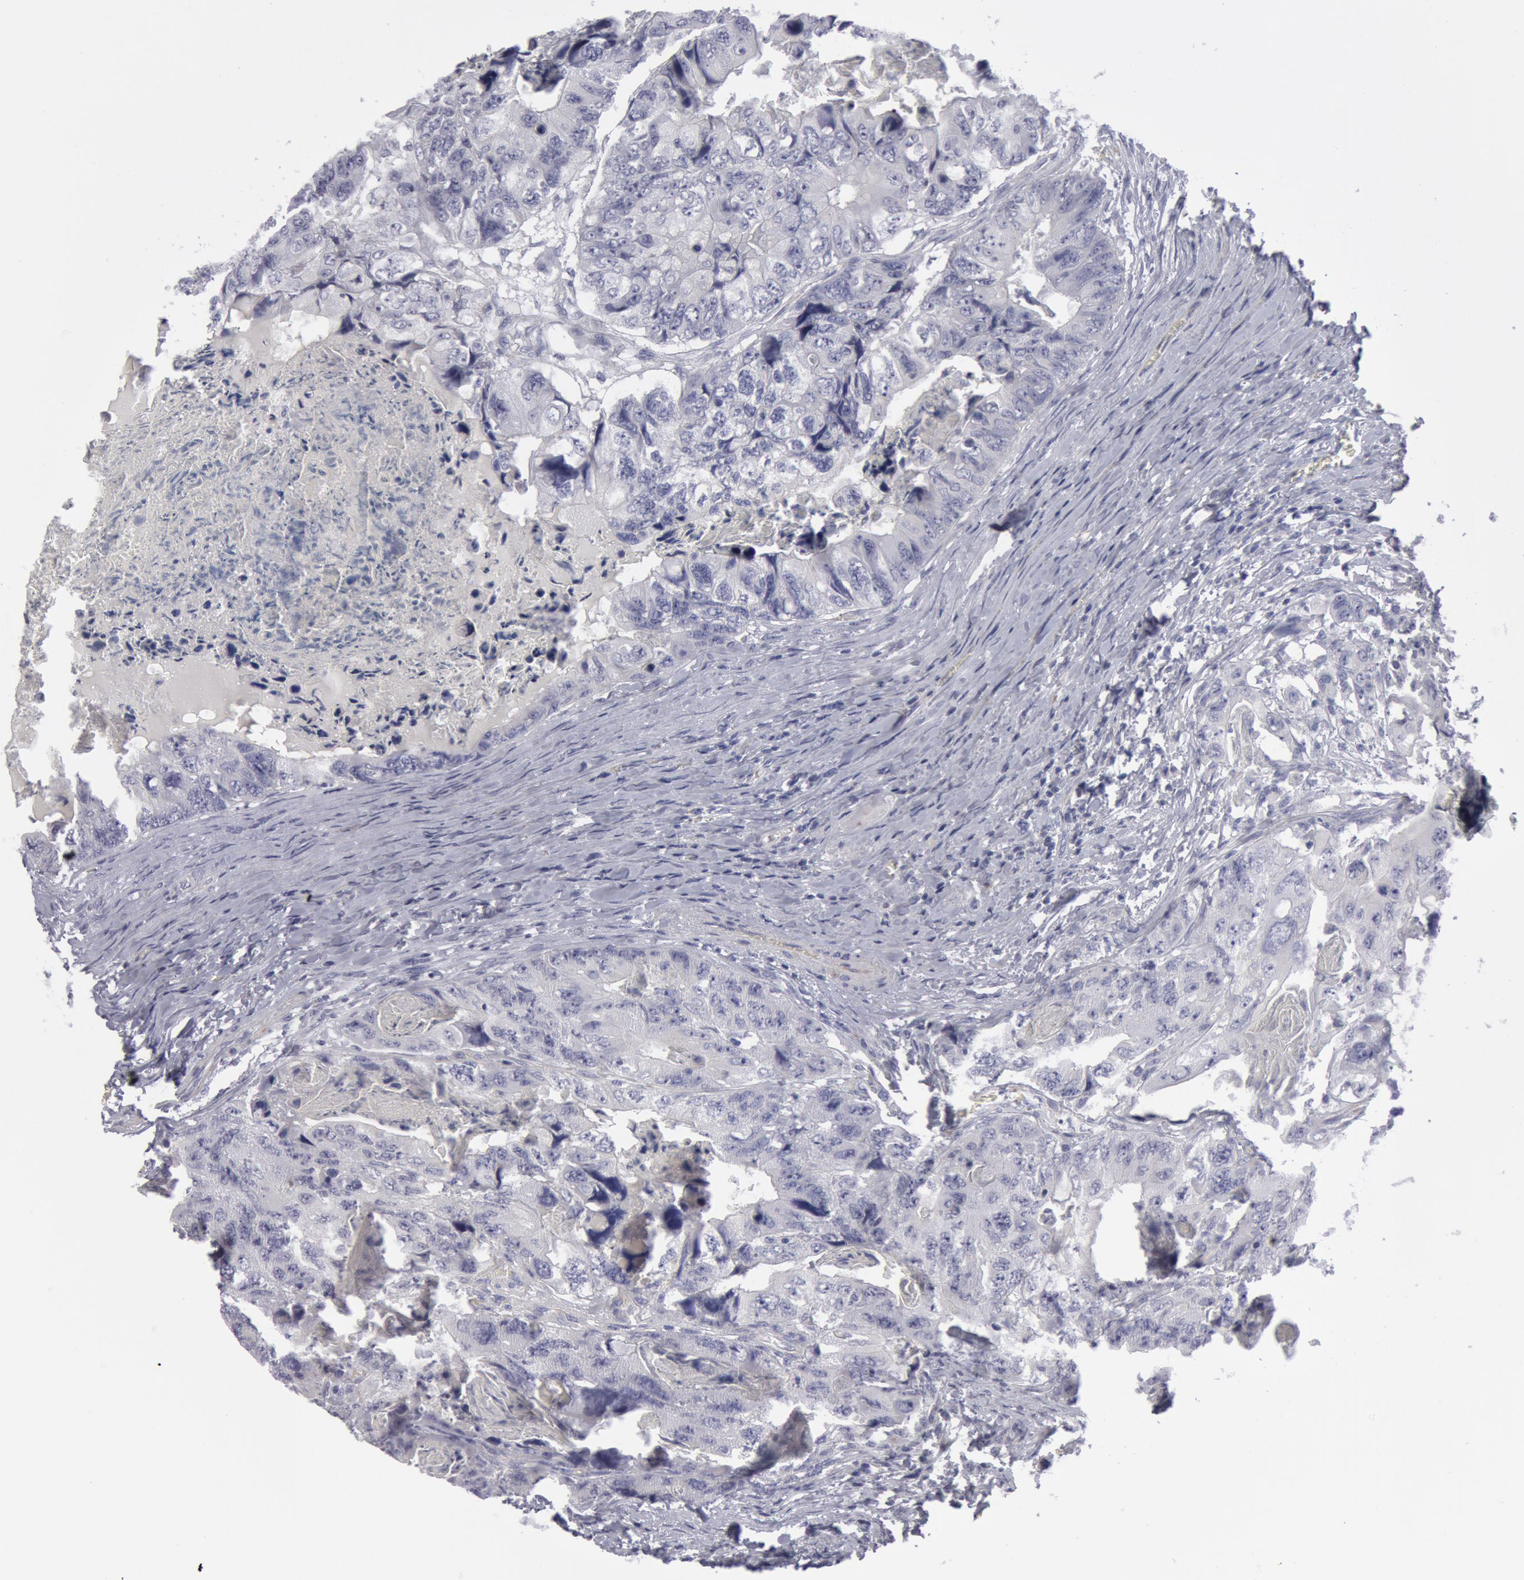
{"staining": {"intensity": "negative", "quantity": "none", "location": "none"}, "tissue": "colorectal cancer", "cell_type": "Tumor cells", "image_type": "cancer", "snomed": [{"axis": "morphology", "description": "Adenocarcinoma, NOS"}, {"axis": "topography", "description": "Rectum"}], "caption": "Adenocarcinoma (colorectal) stained for a protein using IHC shows no staining tumor cells.", "gene": "SMC1B", "patient": {"sex": "female", "age": 82}}